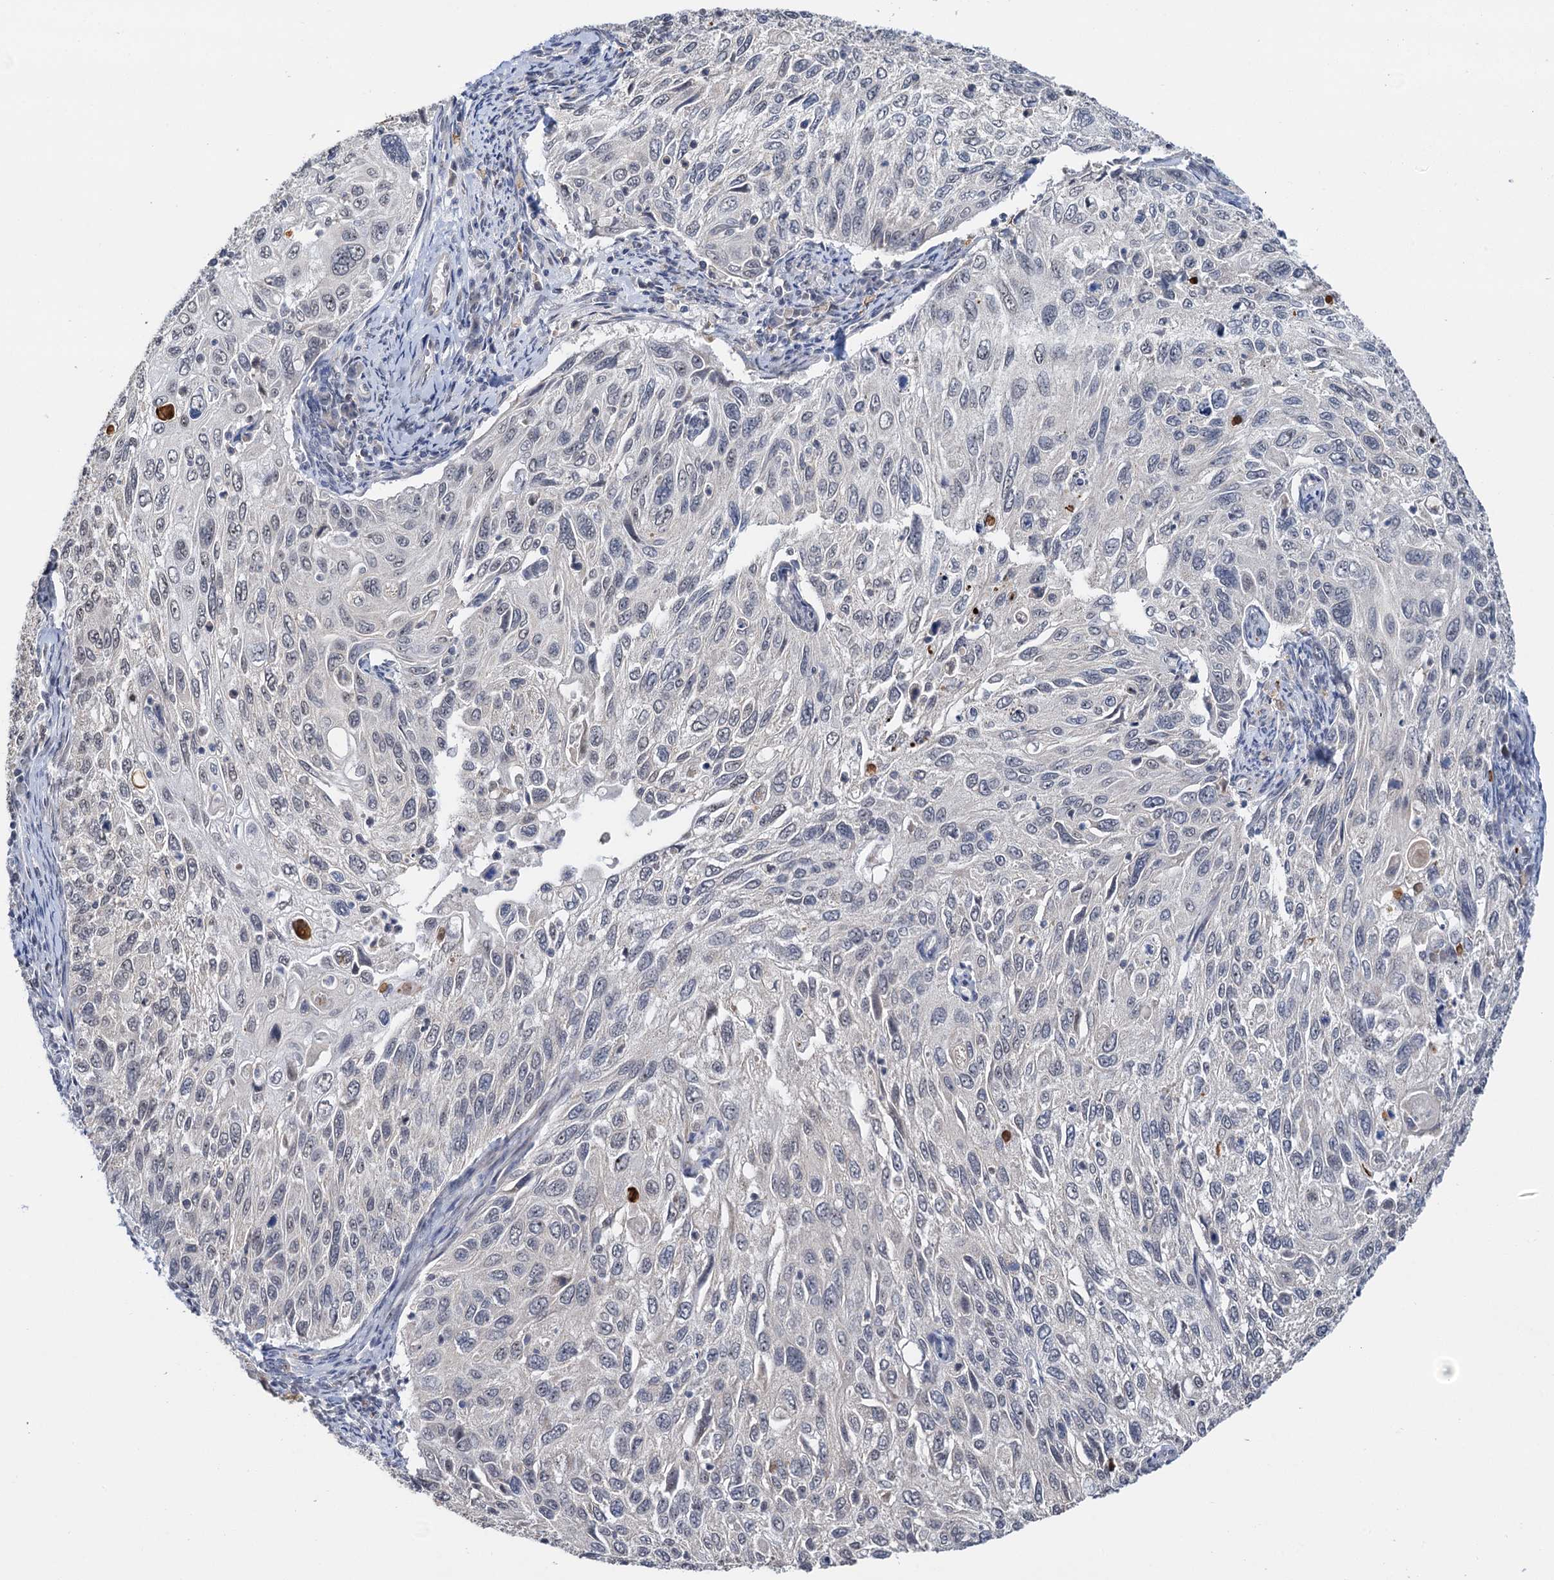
{"staining": {"intensity": "negative", "quantity": "none", "location": "none"}, "tissue": "cervical cancer", "cell_type": "Tumor cells", "image_type": "cancer", "snomed": [{"axis": "morphology", "description": "Squamous cell carcinoma, NOS"}, {"axis": "topography", "description": "Cervix"}], "caption": "DAB immunohistochemical staining of cervical cancer (squamous cell carcinoma) shows no significant expression in tumor cells.", "gene": "NAT10", "patient": {"sex": "female", "age": 70}}